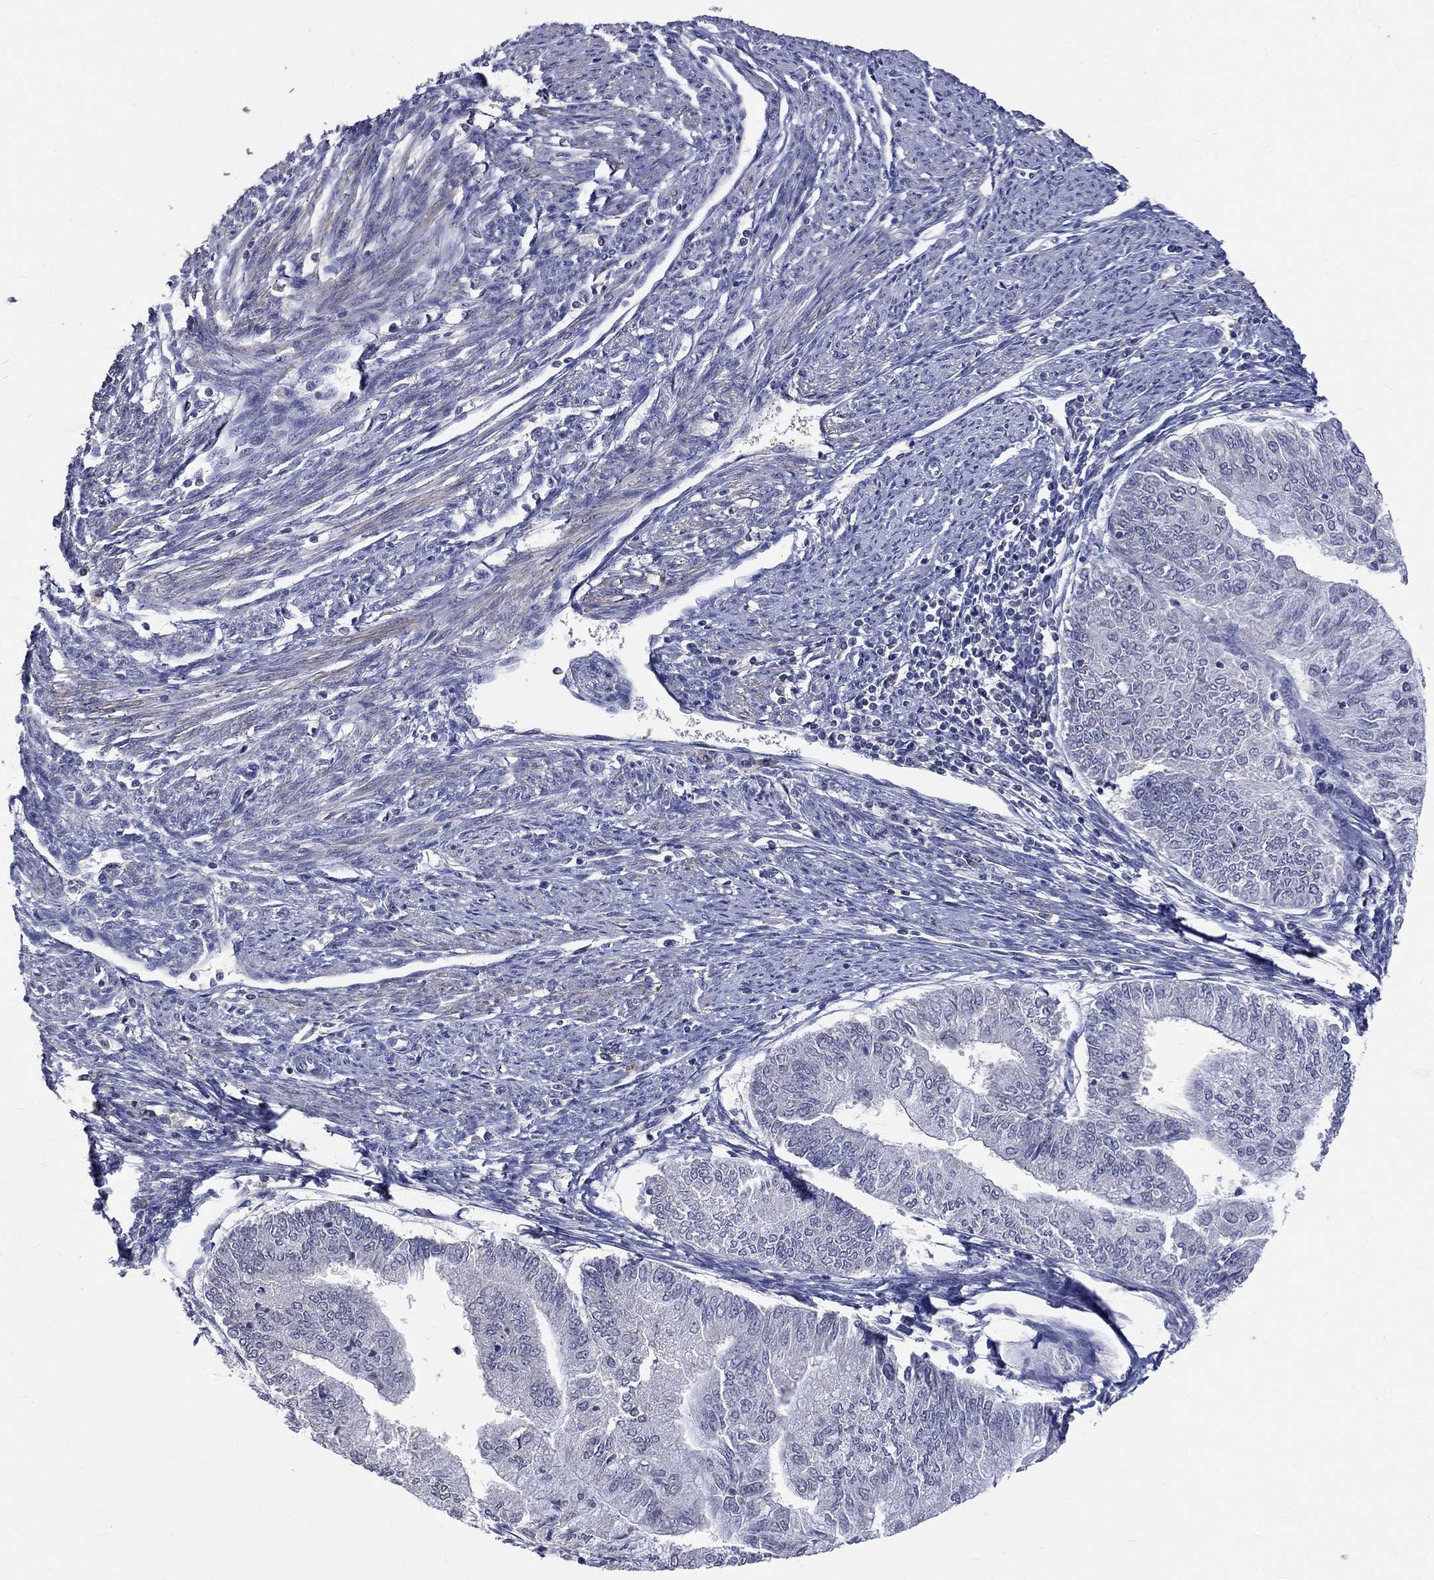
{"staining": {"intensity": "negative", "quantity": "none", "location": "none"}, "tissue": "endometrial cancer", "cell_type": "Tumor cells", "image_type": "cancer", "snomed": [{"axis": "morphology", "description": "Adenocarcinoma, NOS"}, {"axis": "topography", "description": "Endometrium"}], "caption": "High magnification brightfield microscopy of endometrial adenocarcinoma stained with DAB (brown) and counterstained with hematoxylin (blue): tumor cells show no significant expression. (Brightfield microscopy of DAB immunohistochemistry (IHC) at high magnification).", "gene": "ZBTB18", "patient": {"sex": "female", "age": 59}}